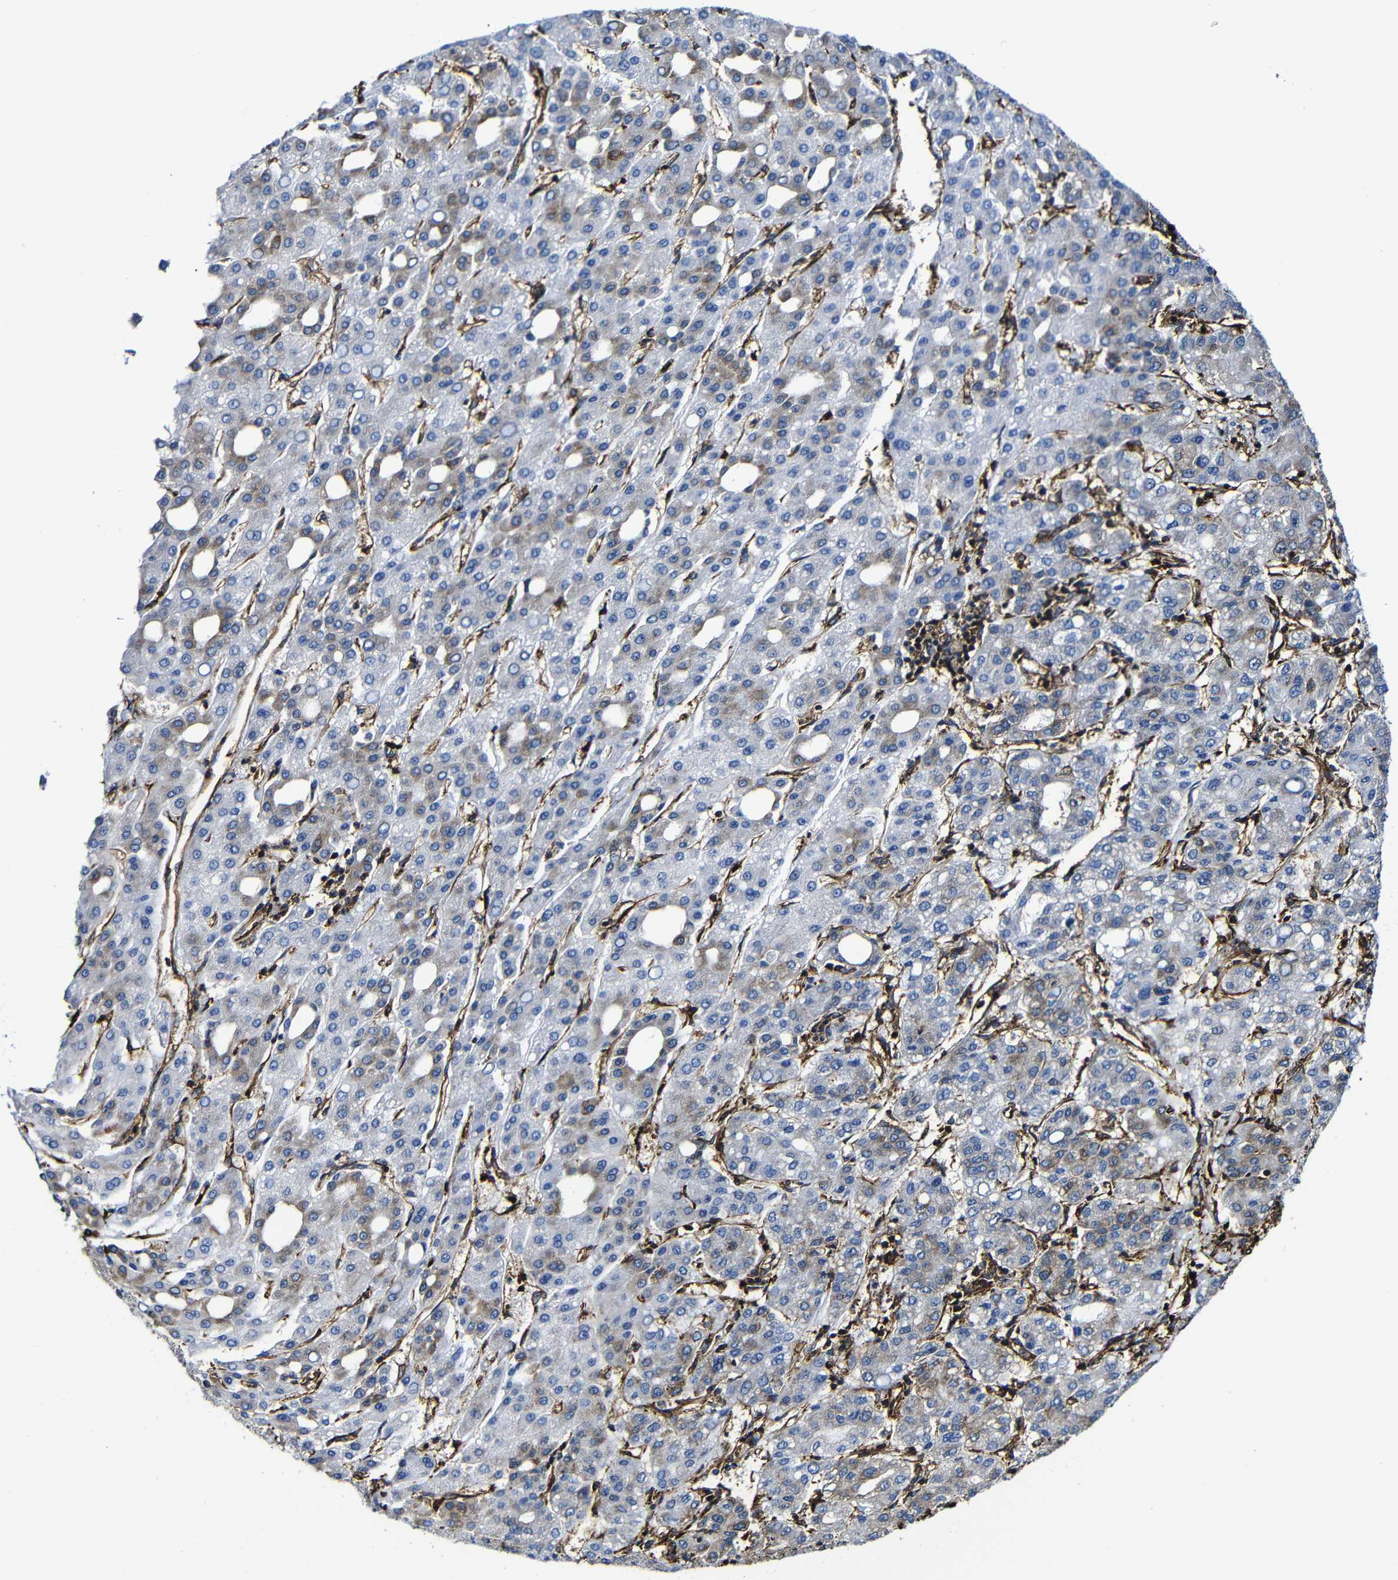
{"staining": {"intensity": "weak", "quantity": "<25%", "location": "cytoplasmic/membranous"}, "tissue": "liver cancer", "cell_type": "Tumor cells", "image_type": "cancer", "snomed": [{"axis": "morphology", "description": "Carcinoma, Hepatocellular, NOS"}, {"axis": "topography", "description": "Liver"}], "caption": "Immunohistochemistry (IHC) micrograph of human hepatocellular carcinoma (liver) stained for a protein (brown), which demonstrates no expression in tumor cells.", "gene": "MSN", "patient": {"sex": "male", "age": 65}}